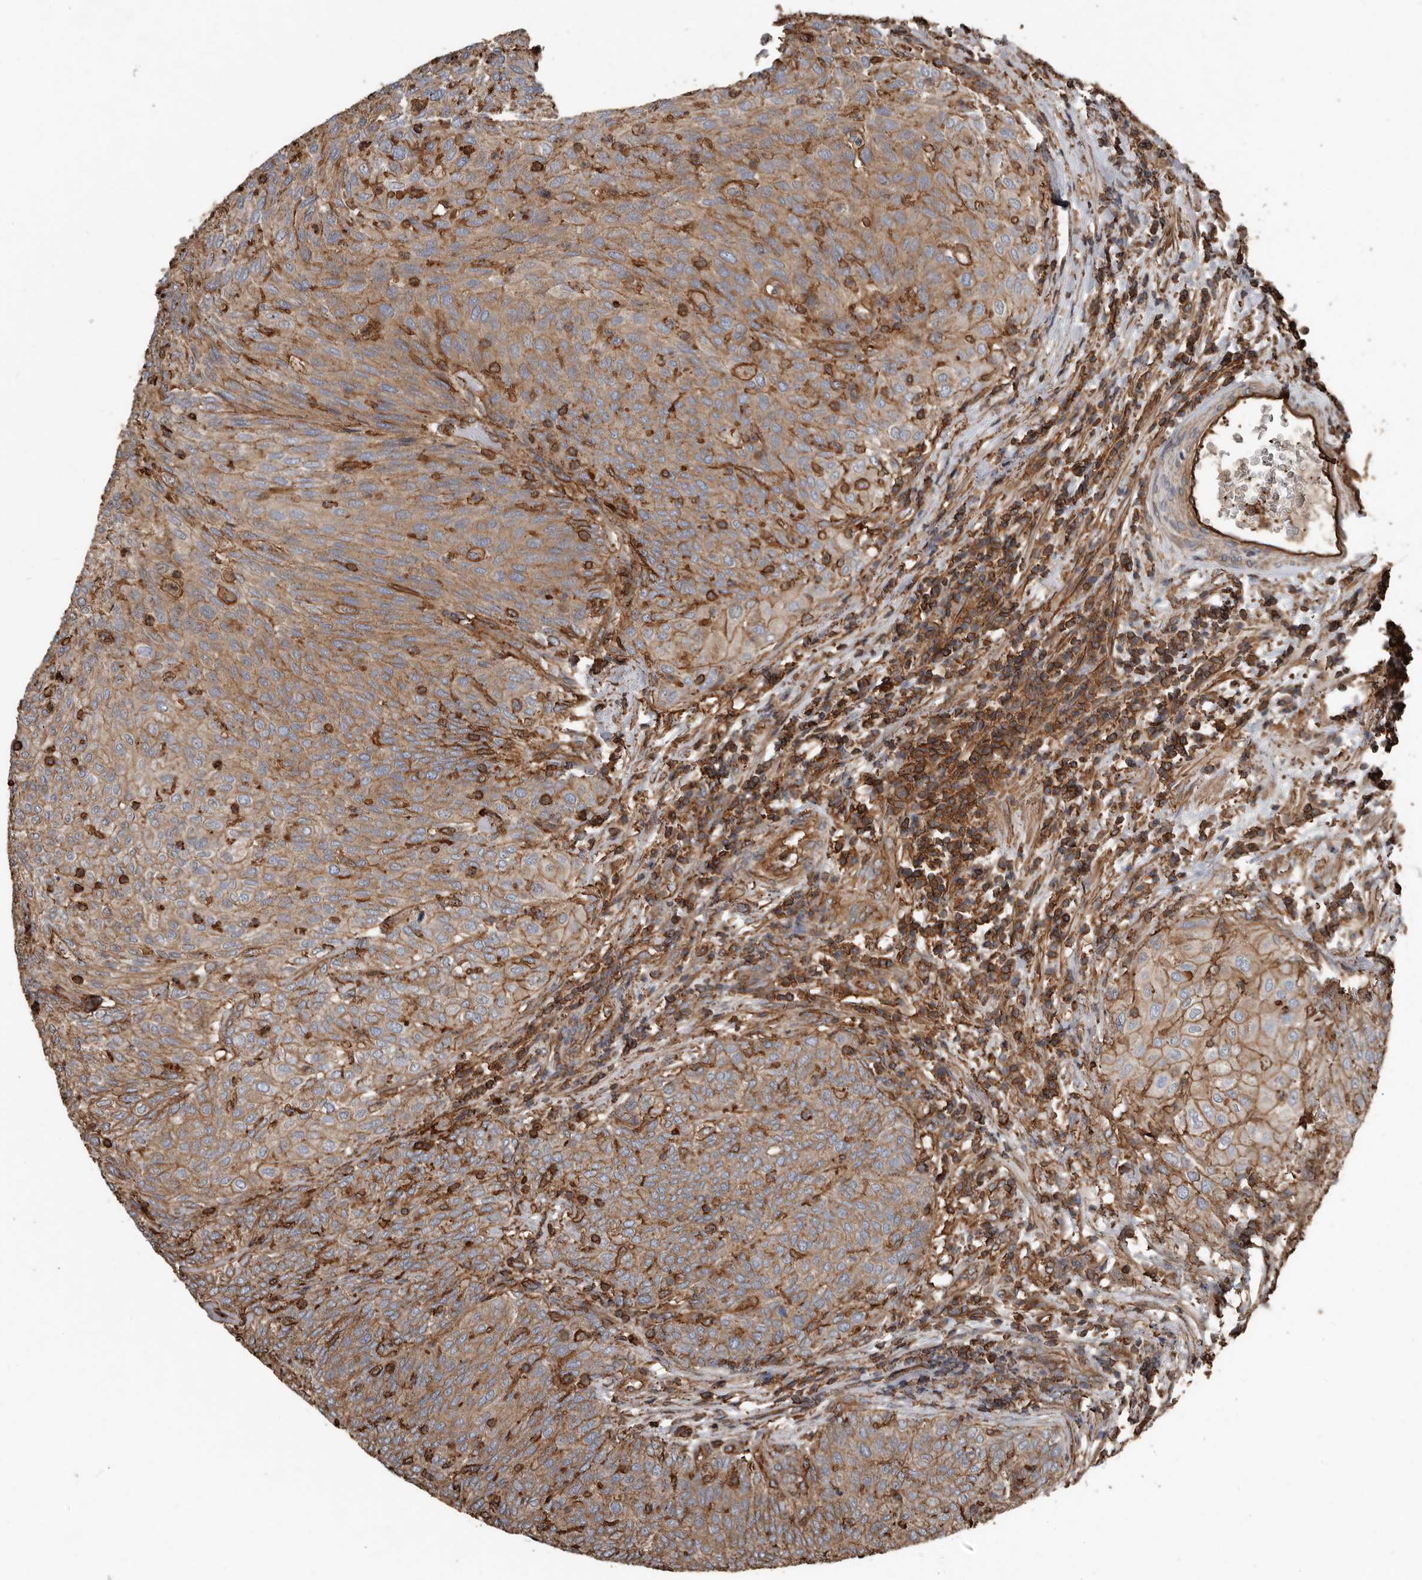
{"staining": {"intensity": "moderate", "quantity": ">75%", "location": "cytoplasmic/membranous"}, "tissue": "urothelial cancer", "cell_type": "Tumor cells", "image_type": "cancer", "snomed": [{"axis": "morphology", "description": "Urothelial carcinoma, Low grade"}, {"axis": "topography", "description": "Urinary bladder"}], "caption": "The photomicrograph reveals immunohistochemical staining of urothelial carcinoma (low-grade). There is moderate cytoplasmic/membranous expression is present in approximately >75% of tumor cells. (Stains: DAB (3,3'-diaminobenzidine) in brown, nuclei in blue, Microscopy: brightfield microscopy at high magnification).", "gene": "DENND6B", "patient": {"sex": "female", "age": 79}}